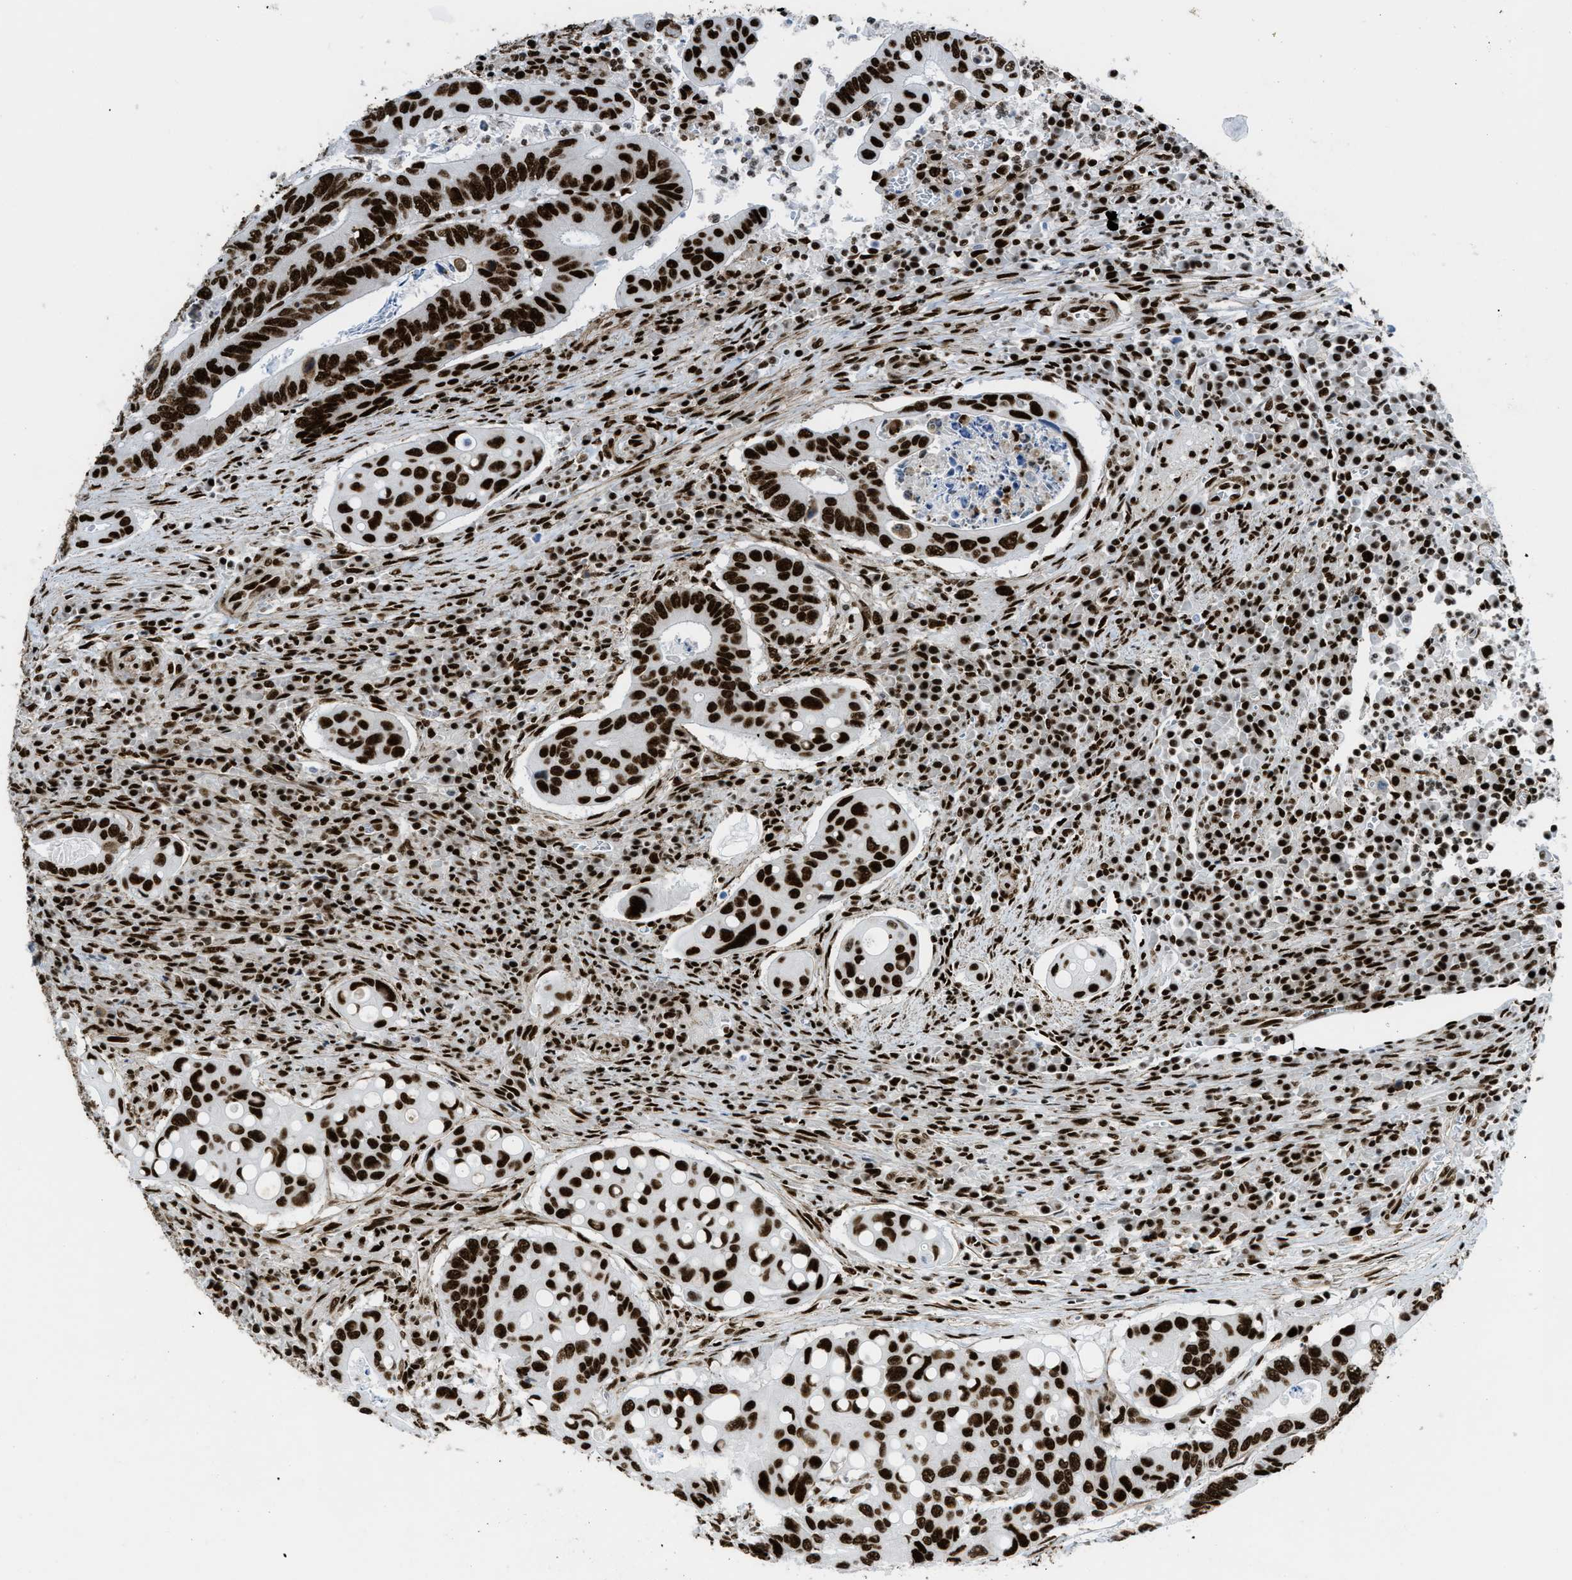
{"staining": {"intensity": "strong", "quantity": ">75%", "location": "nuclear"}, "tissue": "colorectal cancer", "cell_type": "Tumor cells", "image_type": "cancer", "snomed": [{"axis": "morphology", "description": "Inflammation, NOS"}, {"axis": "morphology", "description": "Adenocarcinoma, NOS"}, {"axis": "topography", "description": "Colon"}], "caption": "Immunohistochemistry (IHC) (DAB (3,3'-diaminobenzidine)) staining of colorectal adenocarcinoma displays strong nuclear protein staining in about >75% of tumor cells.", "gene": "ZNF207", "patient": {"sex": "male", "age": 72}}